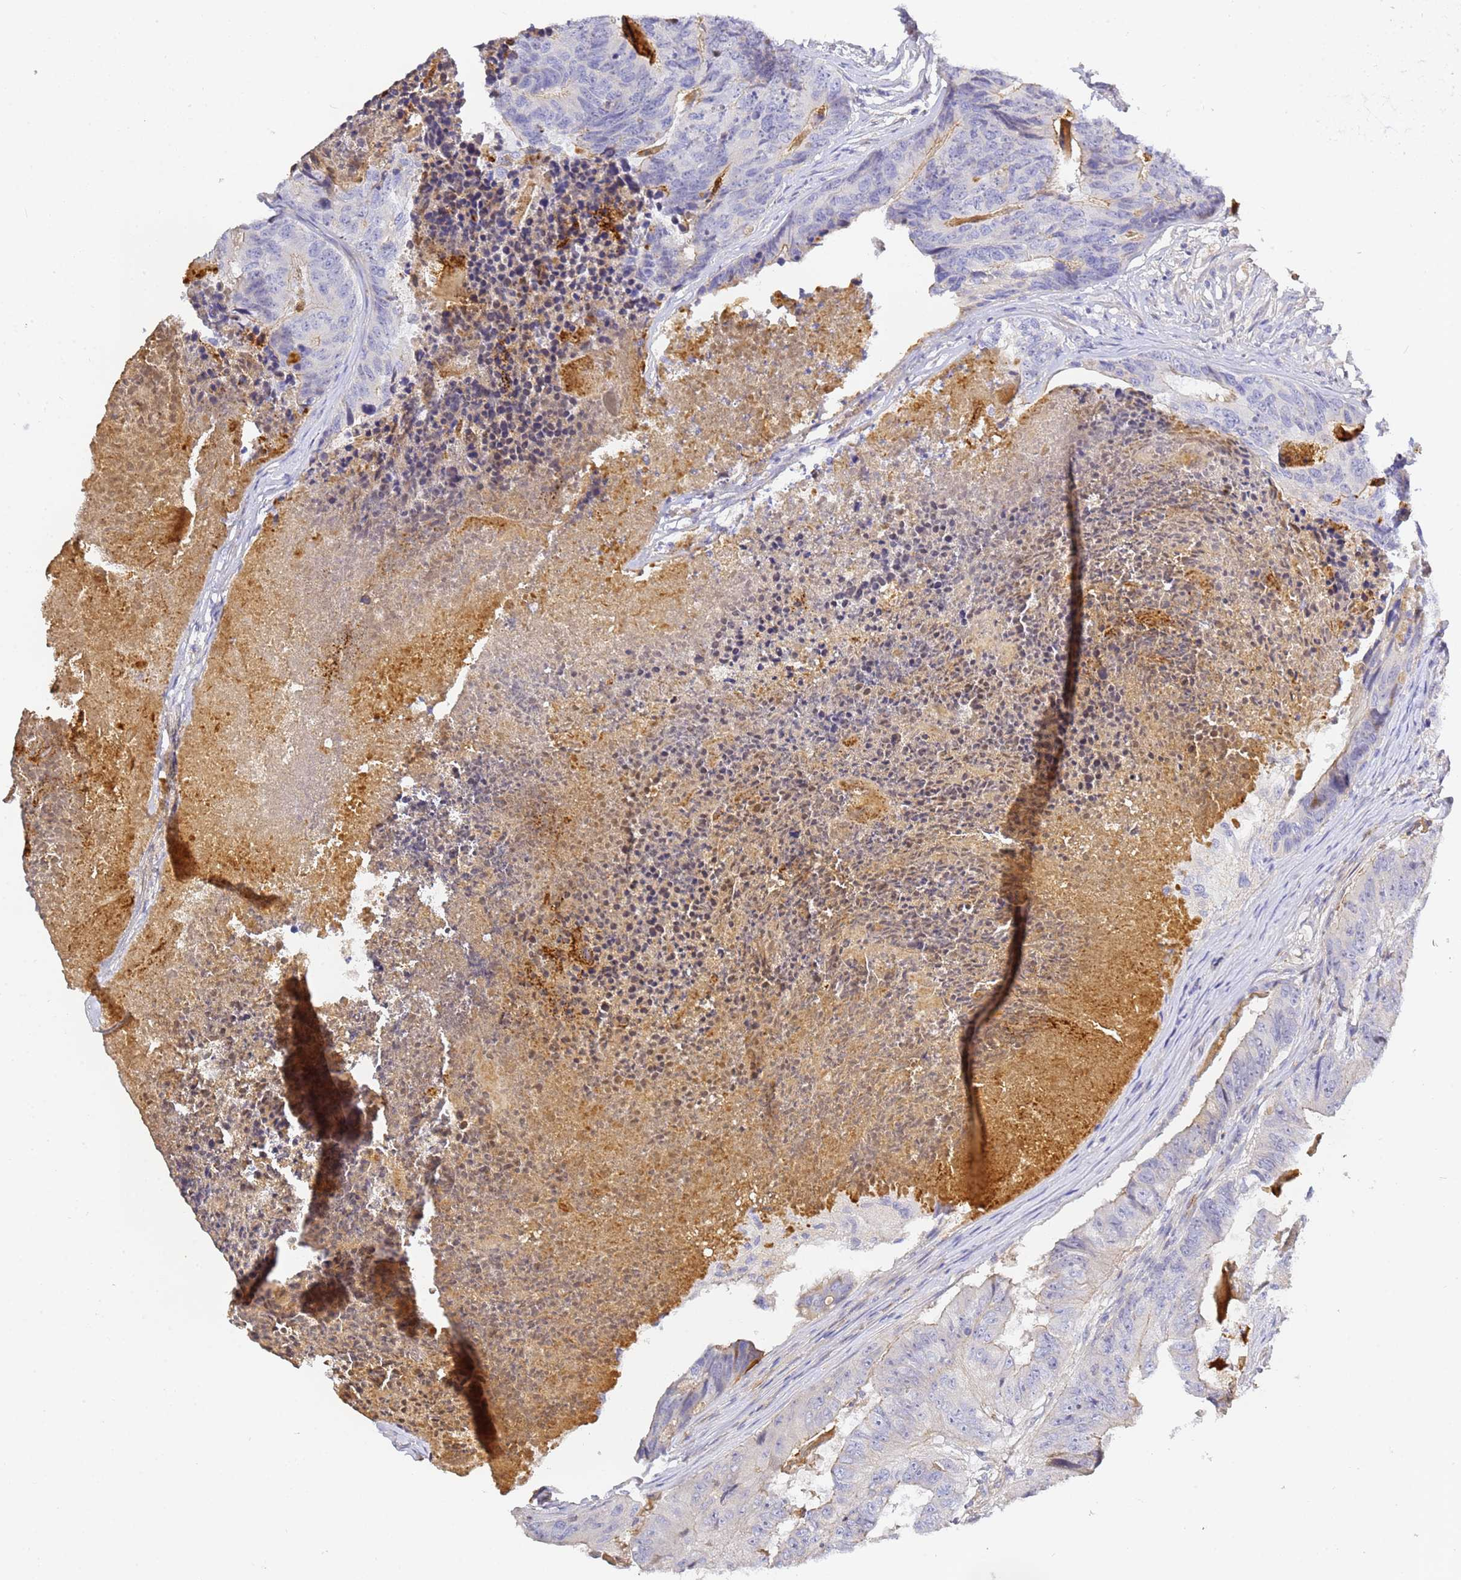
{"staining": {"intensity": "negative", "quantity": "none", "location": "none"}, "tissue": "colorectal cancer", "cell_type": "Tumor cells", "image_type": "cancer", "snomed": [{"axis": "morphology", "description": "Adenocarcinoma, NOS"}, {"axis": "topography", "description": "Colon"}], "caption": "There is no significant expression in tumor cells of adenocarcinoma (colorectal).", "gene": "CFH", "patient": {"sex": "female", "age": 67}}